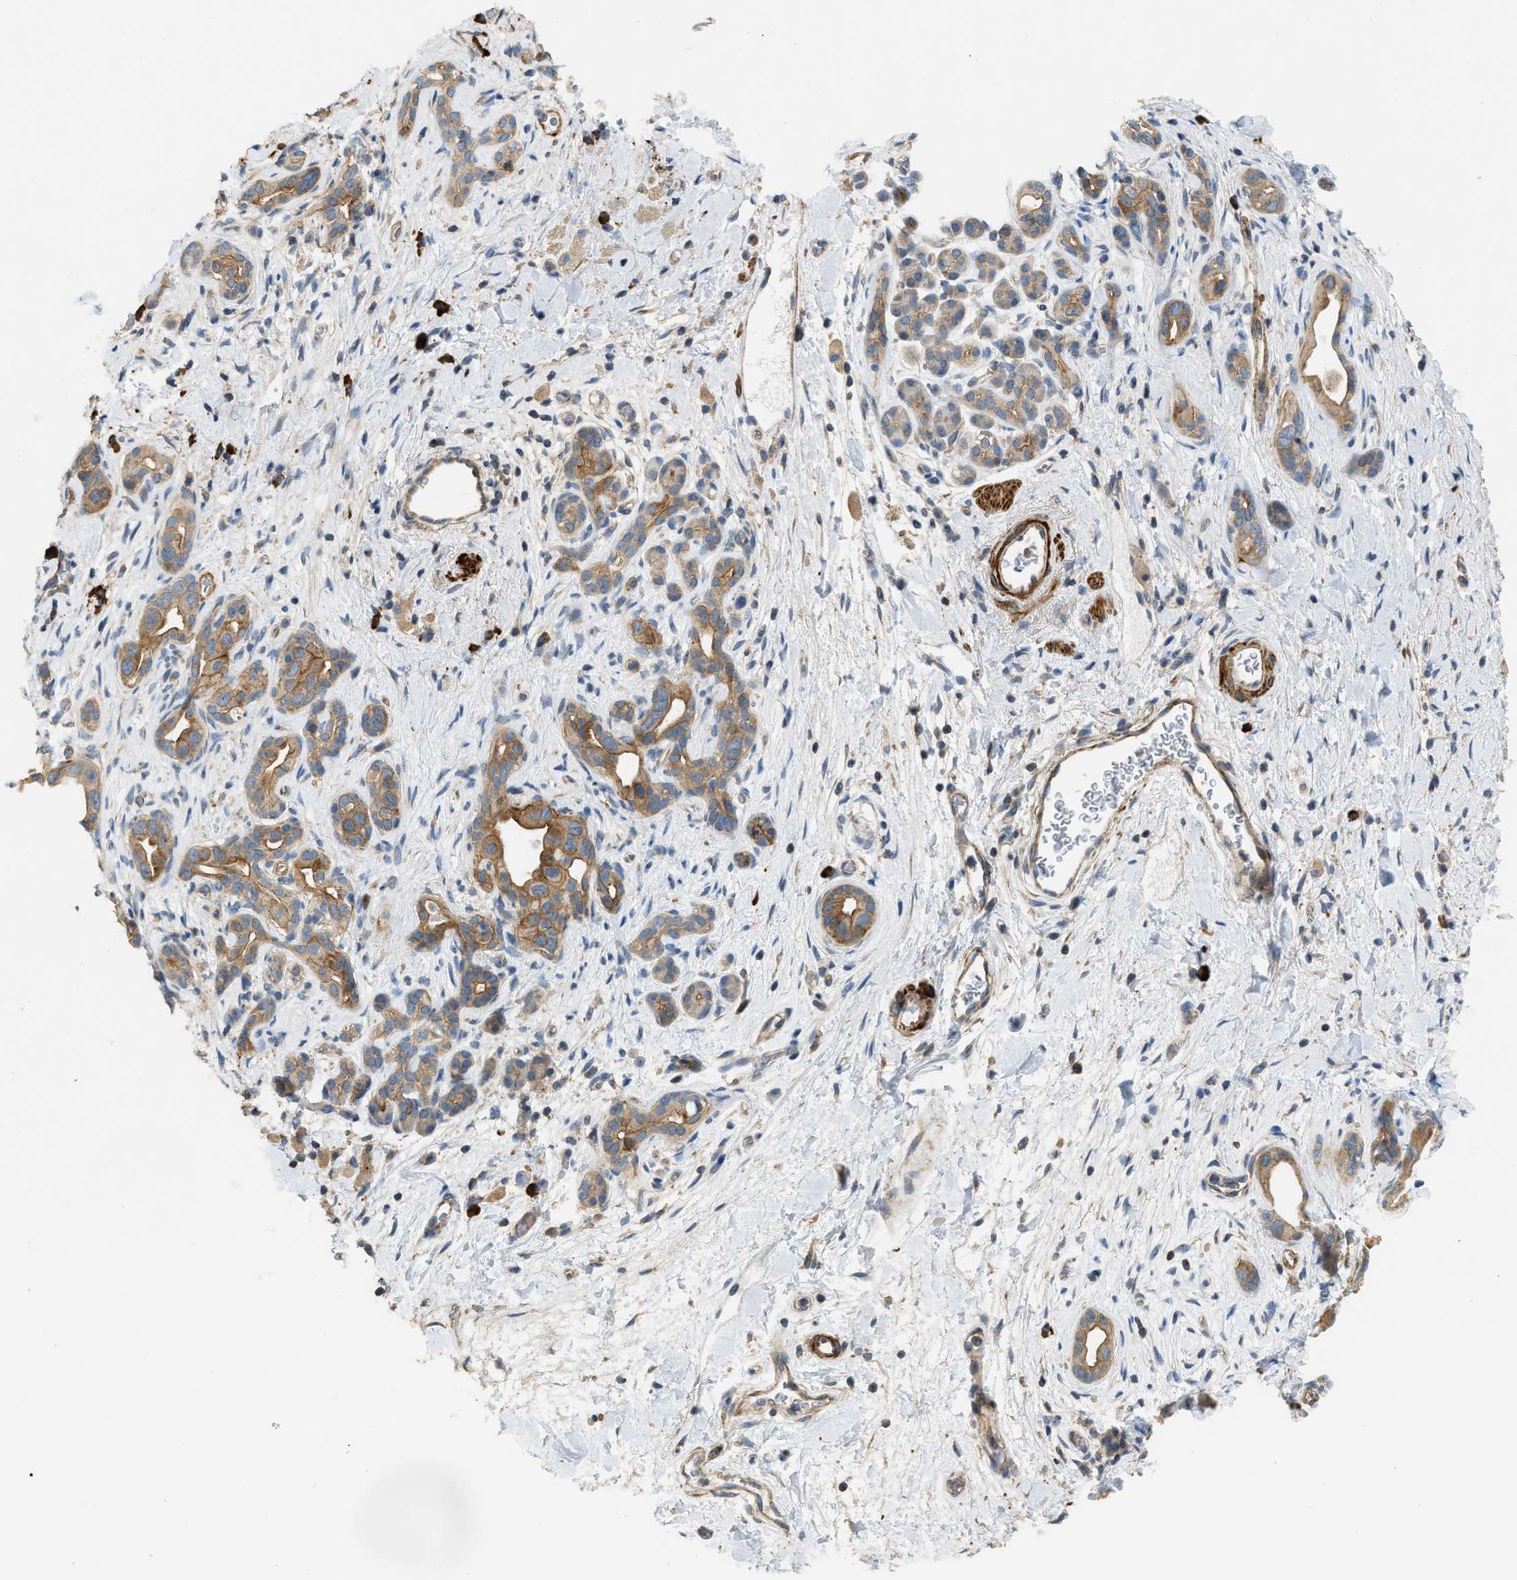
{"staining": {"intensity": "moderate", "quantity": ">75%", "location": "cytoplasmic/membranous"}, "tissue": "pancreatic cancer", "cell_type": "Tumor cells", "image_type": "cancer", "snomed": [{"axis": "morphology", "description": "Adenocarcinoma, NOS"}, {"axis": "topography", "description": "Pancreas"}], "caption": "Human pancreatic adenocarcinoma stained for a protein (brown) reveals moderate cytoplasmic/membranous positive staining in about >75% of tumor cells.", "gene": "BTN3A2", "patient": {"sex": "male", "age": 55}}